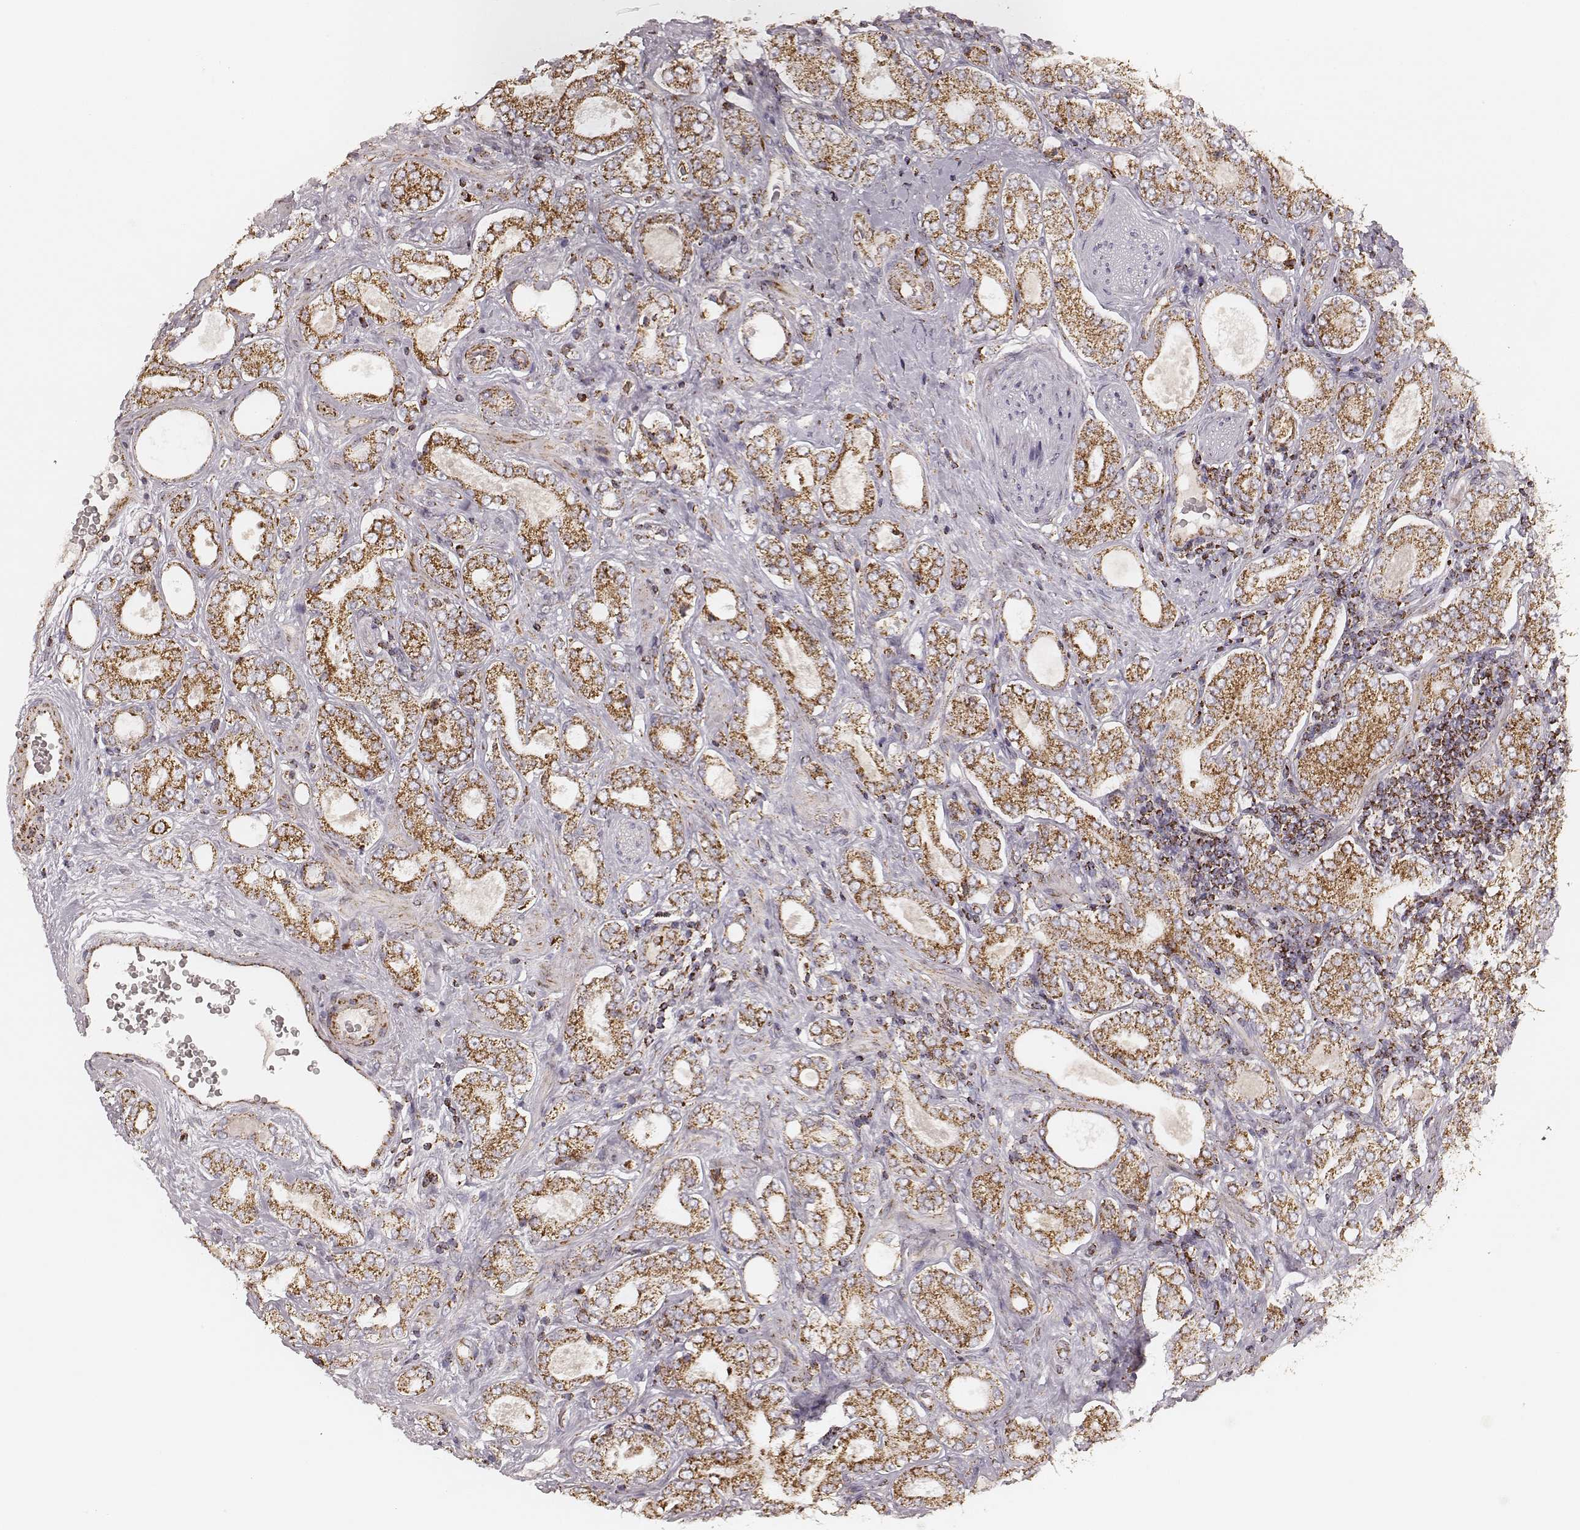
{"staining": {"intensity": "strong", "quantity": ">75%", "location": "cytoplasmic/membranous"}, "tissue": "prostate cancer", "cell_type": "Tumor cells", "image_type": "cancer", "snomed": [{"axis": "morphology", "description": "Adenocarcinoma, NOS"}, {"axis": "topography", "description": "Prostate"}], "caption": "Strong cytoplasmic/membranous expression is identified in about >75% of tumor cells in prostate cancer (adenocarcinoma).", "gene": "CS", "patient": {"sex": "male", "age": 64}}